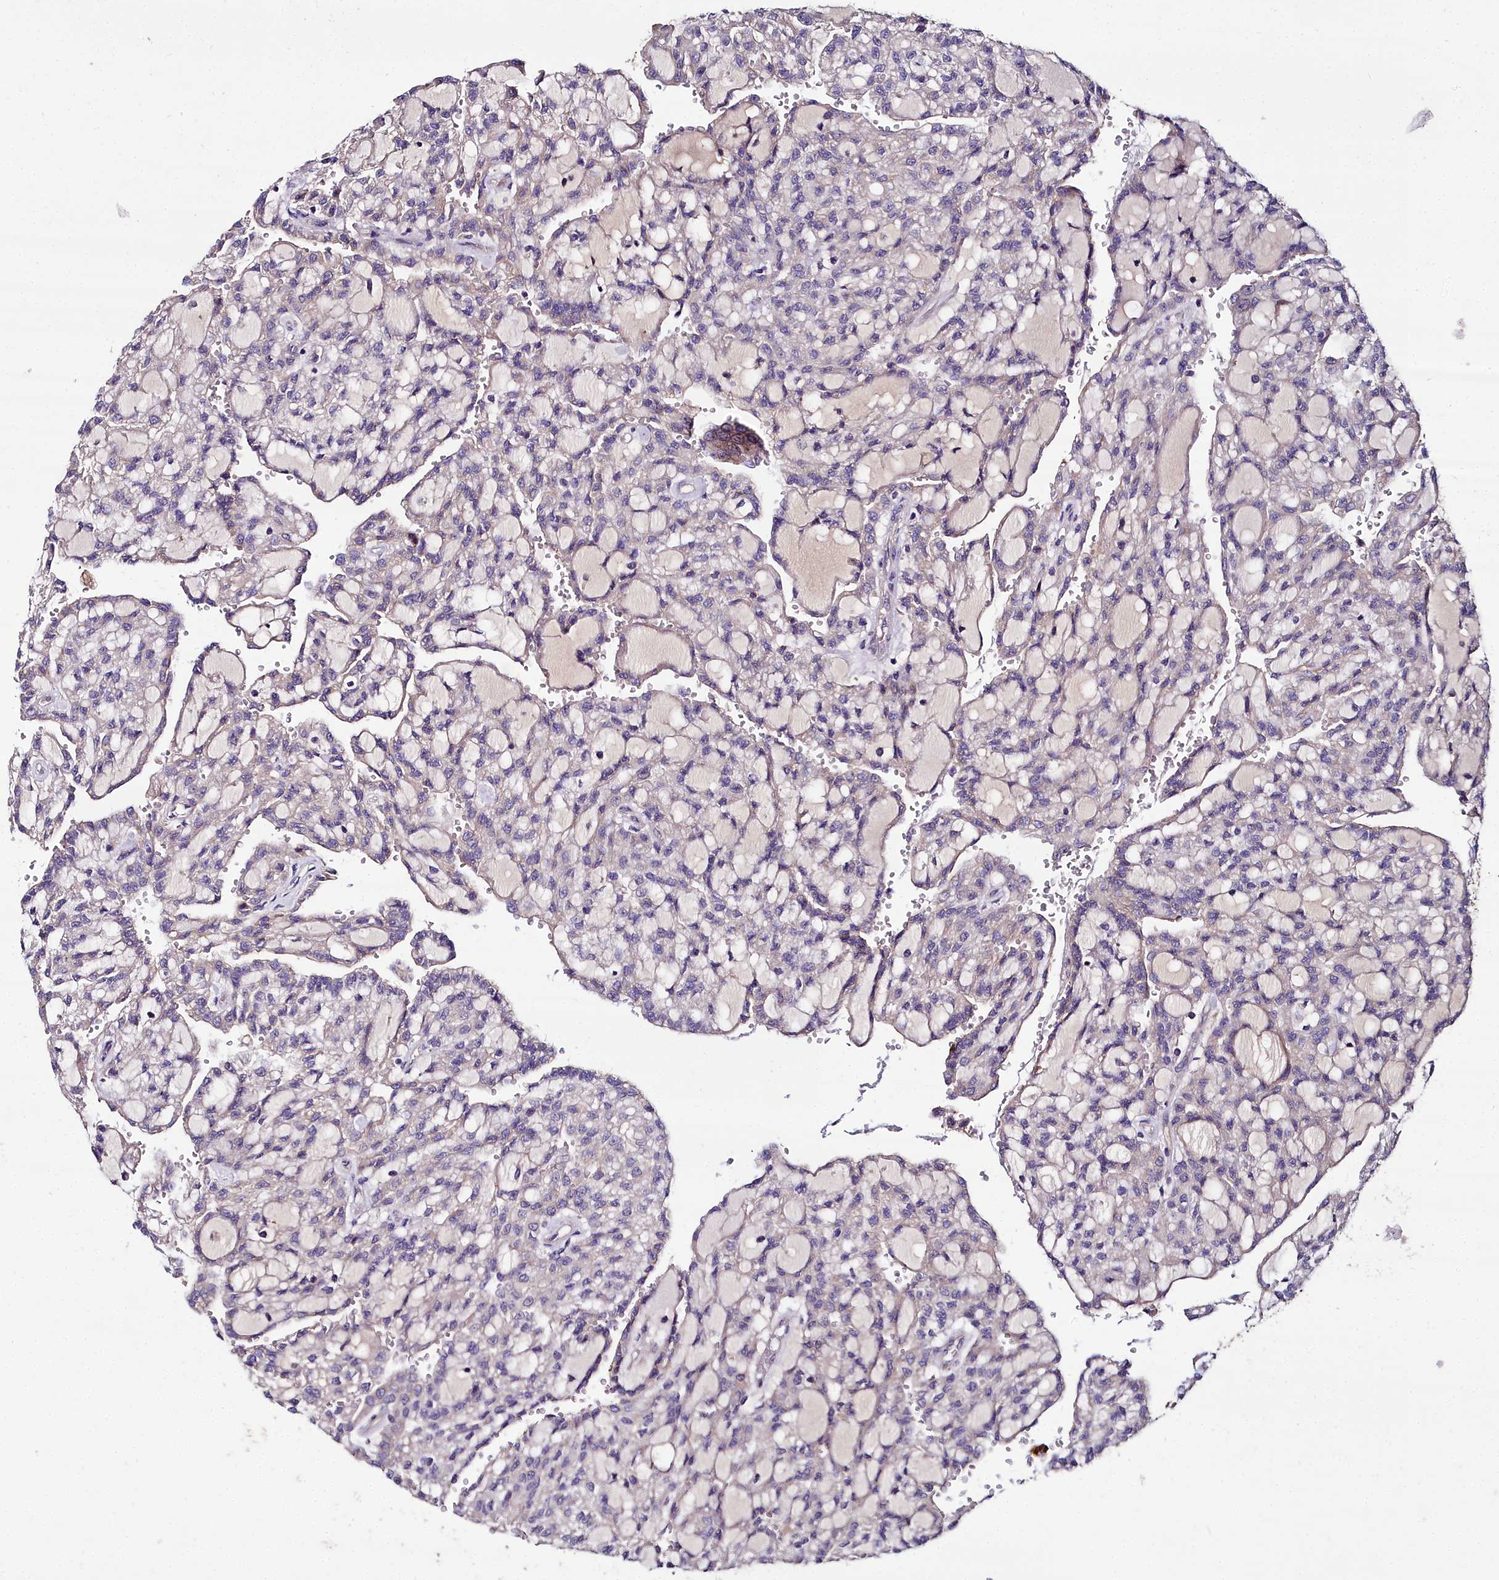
{"staining": {"intensity": "negative", "quantity": "none", "location": "none"}, "tissue": "renal cancer", "cell_type": "Tumor cells", "image_type": "cancer", "snomed": [{"axis": "morphology", "description": "Adenocarcinoma, NOS"}, {"axis": "topography", "description": "Kidney"}], "caption": "This is a micrograph of immunohistochemistry (IHC) staining of adenocarcinoma (renal), which shows no staining in tumor cells.", "gene": "NT5M", "patient": {"sex": "male", "age": 63}}